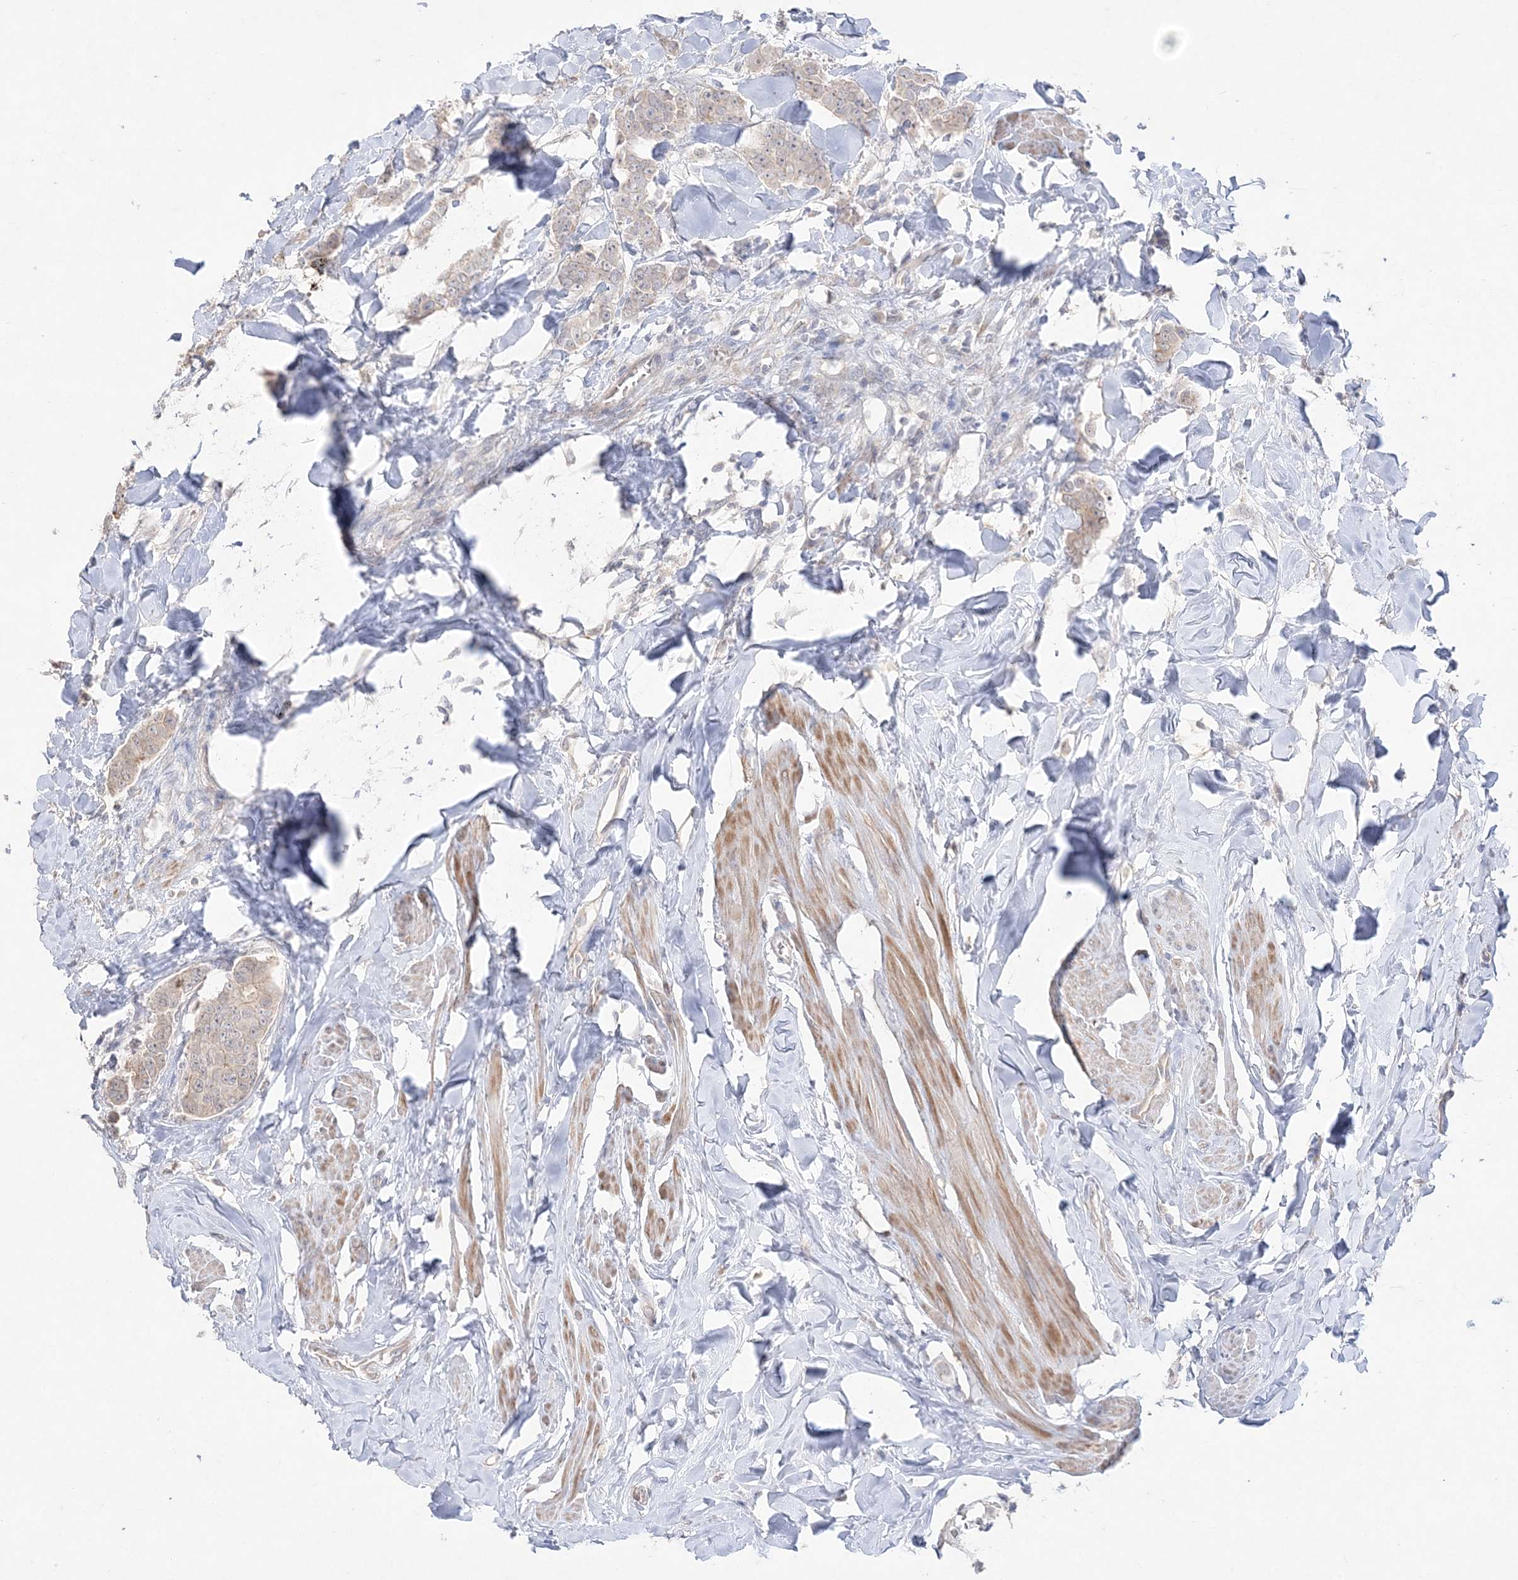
{"staining": {"intensity": "negative", "quantity": "none", "location": "none"}, "tissue": "breast cancer", "cell_type": "Tumor cells", "image_type": "cancer", "snomed": [{"axis": "morphology", "description": "Duct carcinoma"}, {"axis": "topography", "description": "Breast"}], "caption": "Immunohistochemical staining of human breast invasive ductal carcinoma demonstrates no significant positivity in tumor cells. (Immunohistochemistry (ihc), brightfield microscopy, high magnification).", "gene": "SH3BP4", "patient": {"sex": "female", "age": 40}}